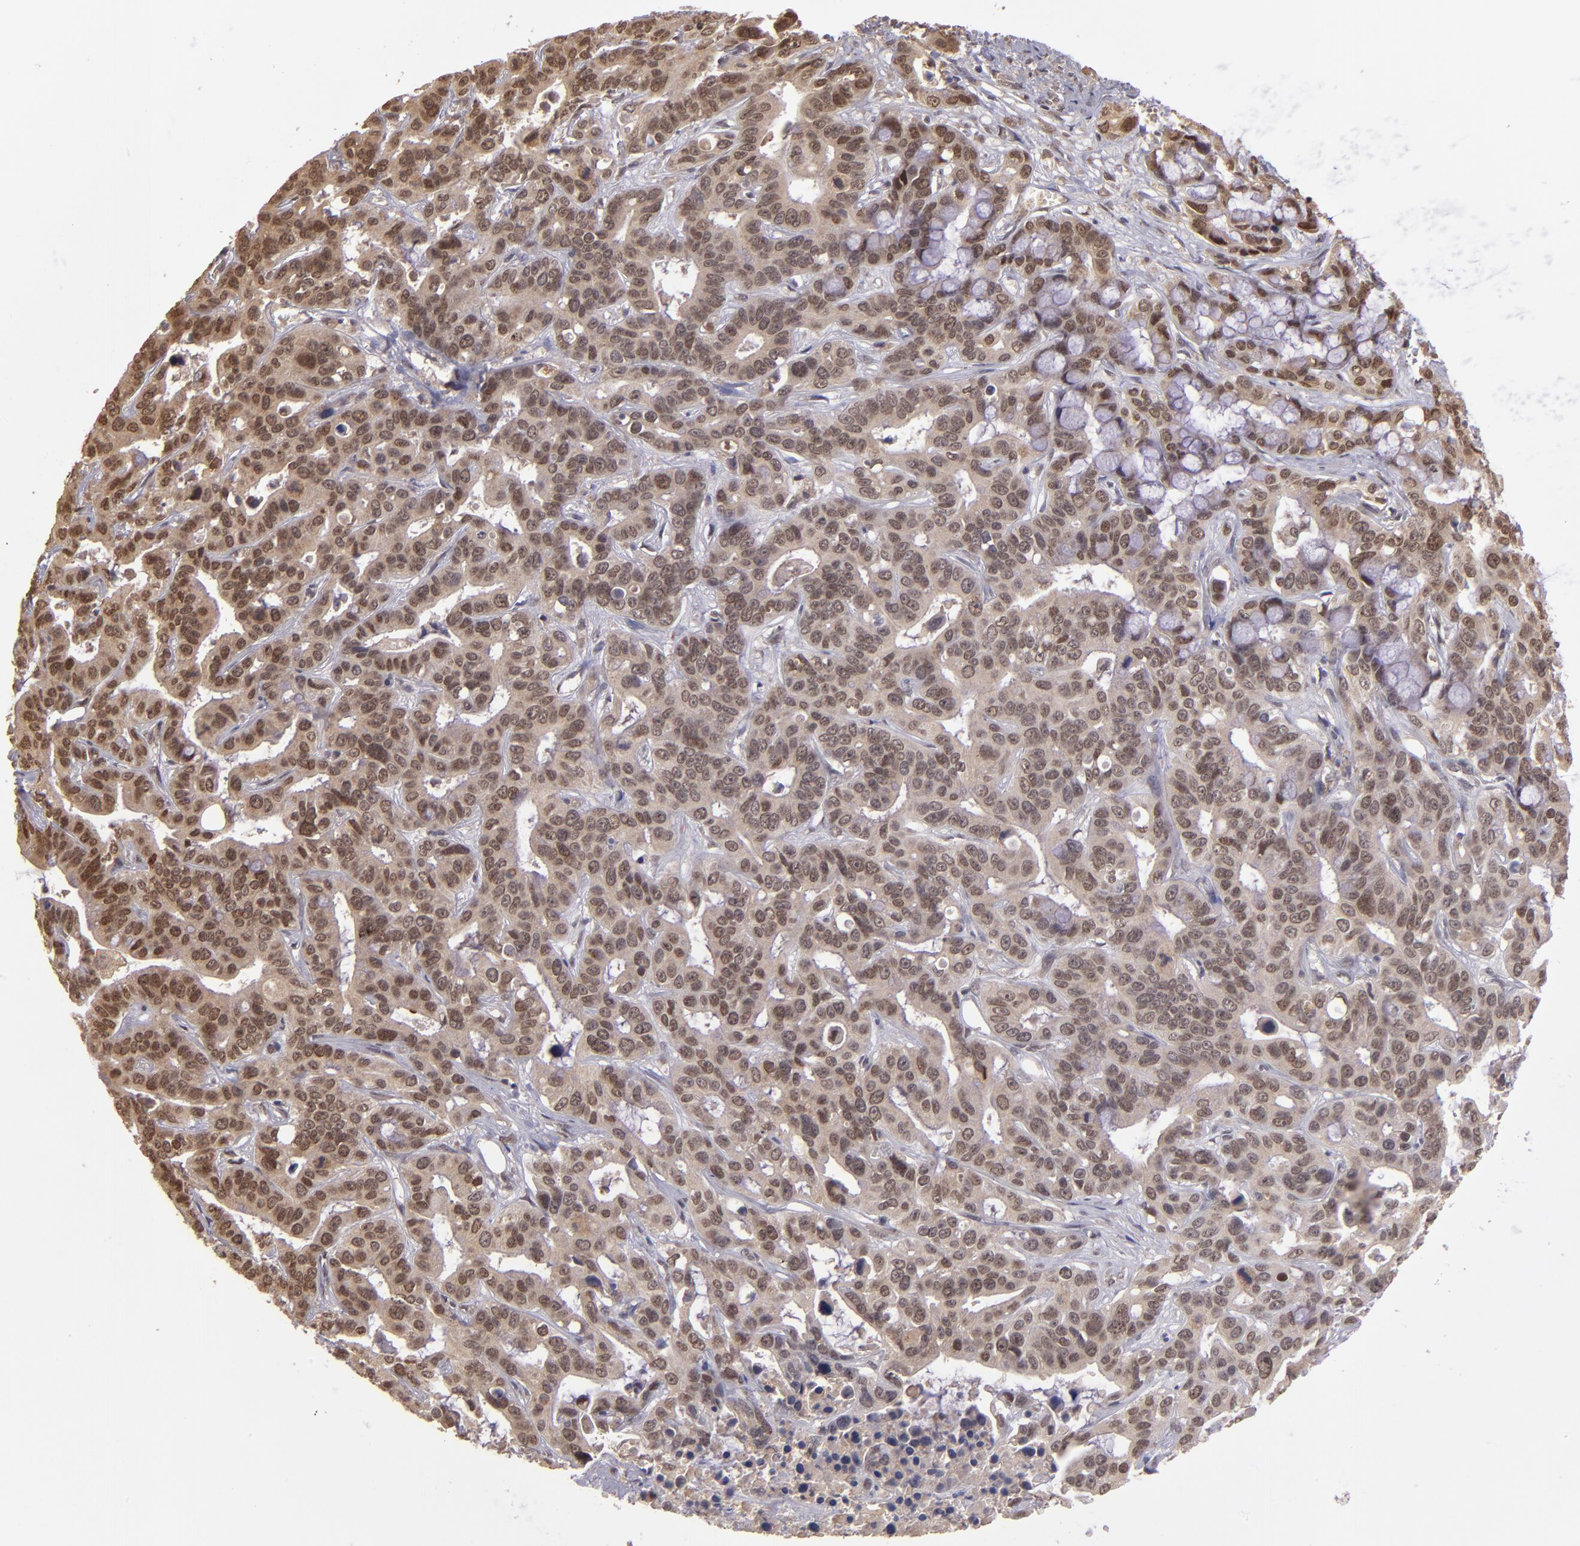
{"staining": {"intensity": "moderate", "quantity": ">75%", "location": "nuclear"}, "tissue": "liver cancer", "cell_type": "Tumor cells", "image_type": "cancer", "snomed": [{"axis": "morphology", "description": "Cholangiocarcinoma"}, {"axis": "topography", "description": "Liver"}], "caption": "A high-resolution photomicrograph shows immunohistochemistry (IHC) staining of liver cholangiocarcinoma, which demonstrates moderate nuclear expression in about >75% of tumor cells.", "gene": "ABHD12B", "patient": {"sex": "female", "age": 65}}